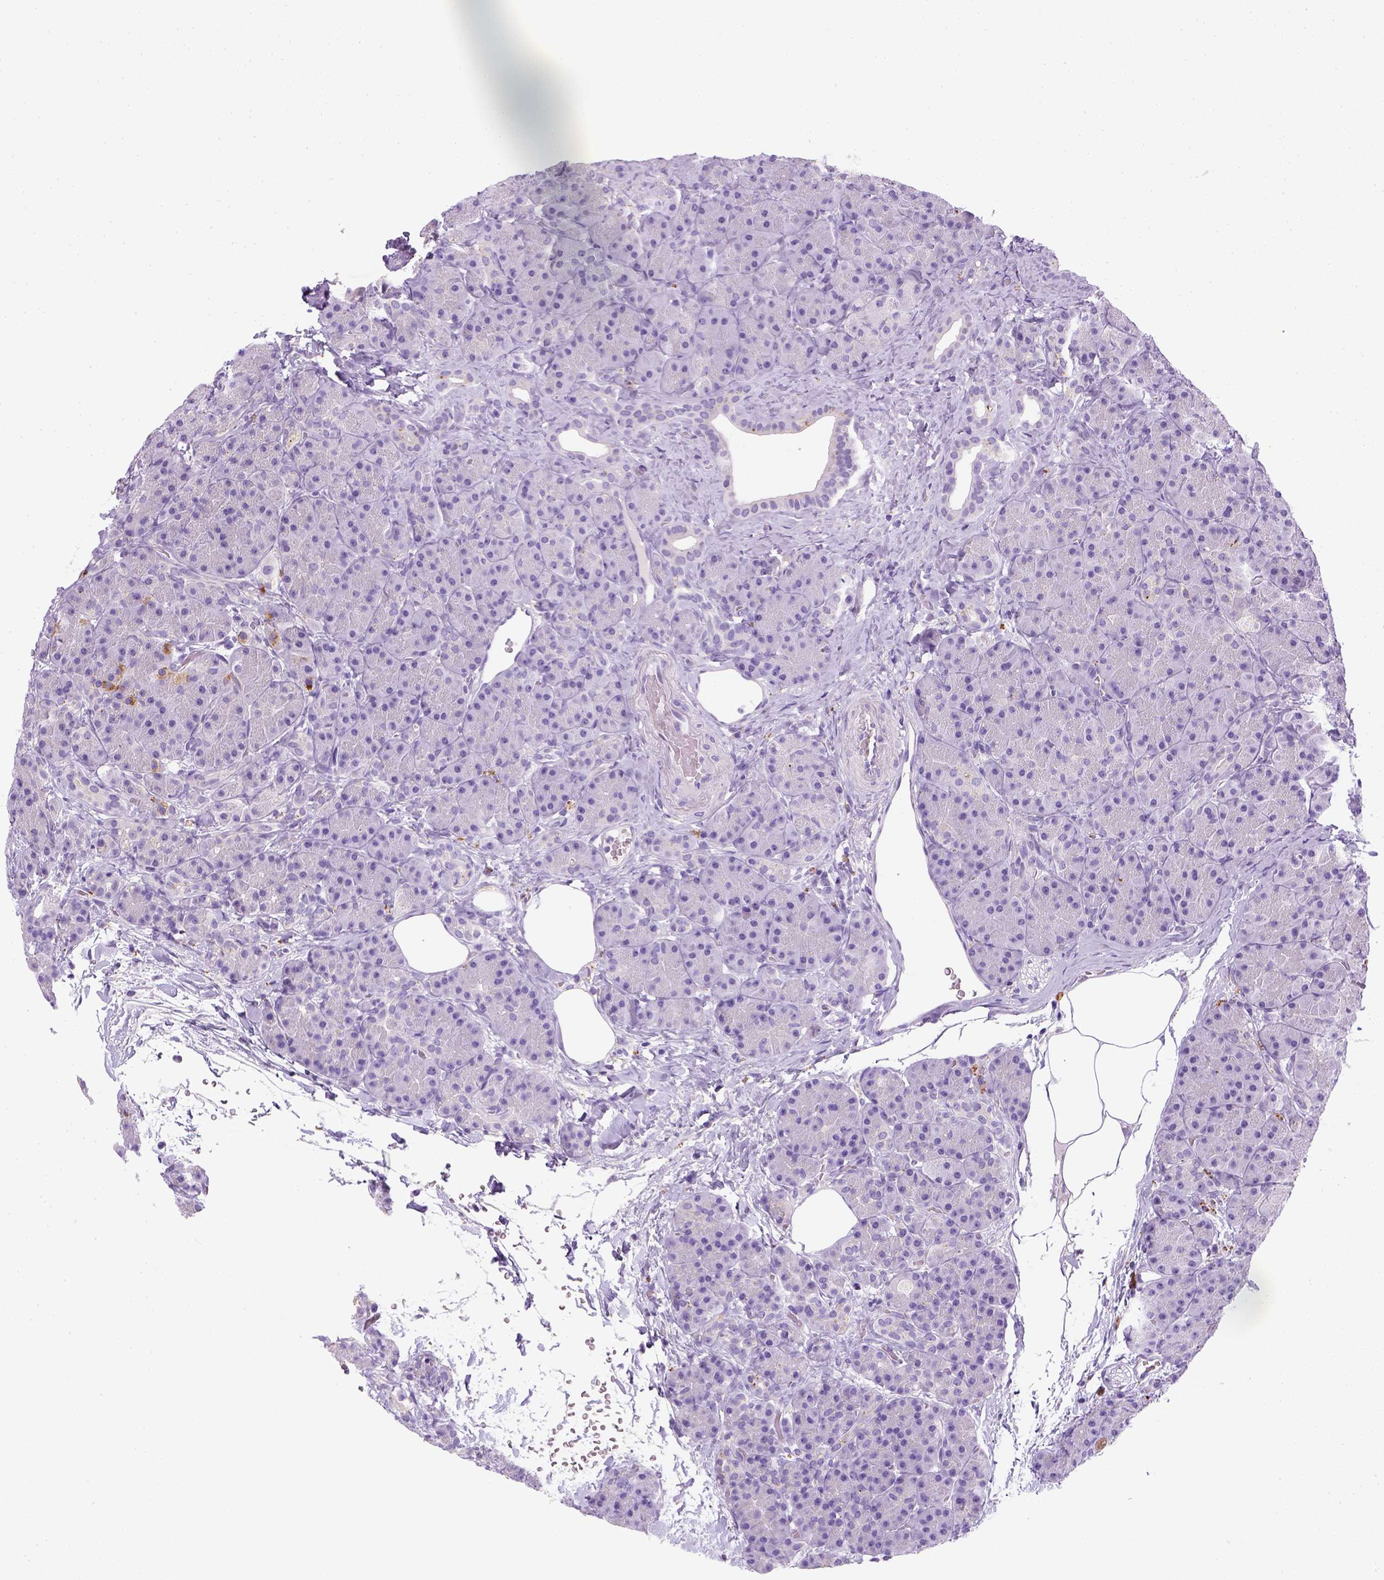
{"staining": {"intensity": "negative", "quantity": "none", "location": "none"}, "tissue": "pancreas", "cell_type": "Exocrine glandular cells", "image_type": "normal", "snomed": [{"axis": "morphology", "description": "Normal tissue, NOS"}, {"axis": "topography", "description": "Pancreas"}], "caption": "Photomicrograph shows no significant protein positivity in exocrine glandular cells of normal pancreas.", "gene": "KRT71", "patient": {"sex": "male", "age": 57}}